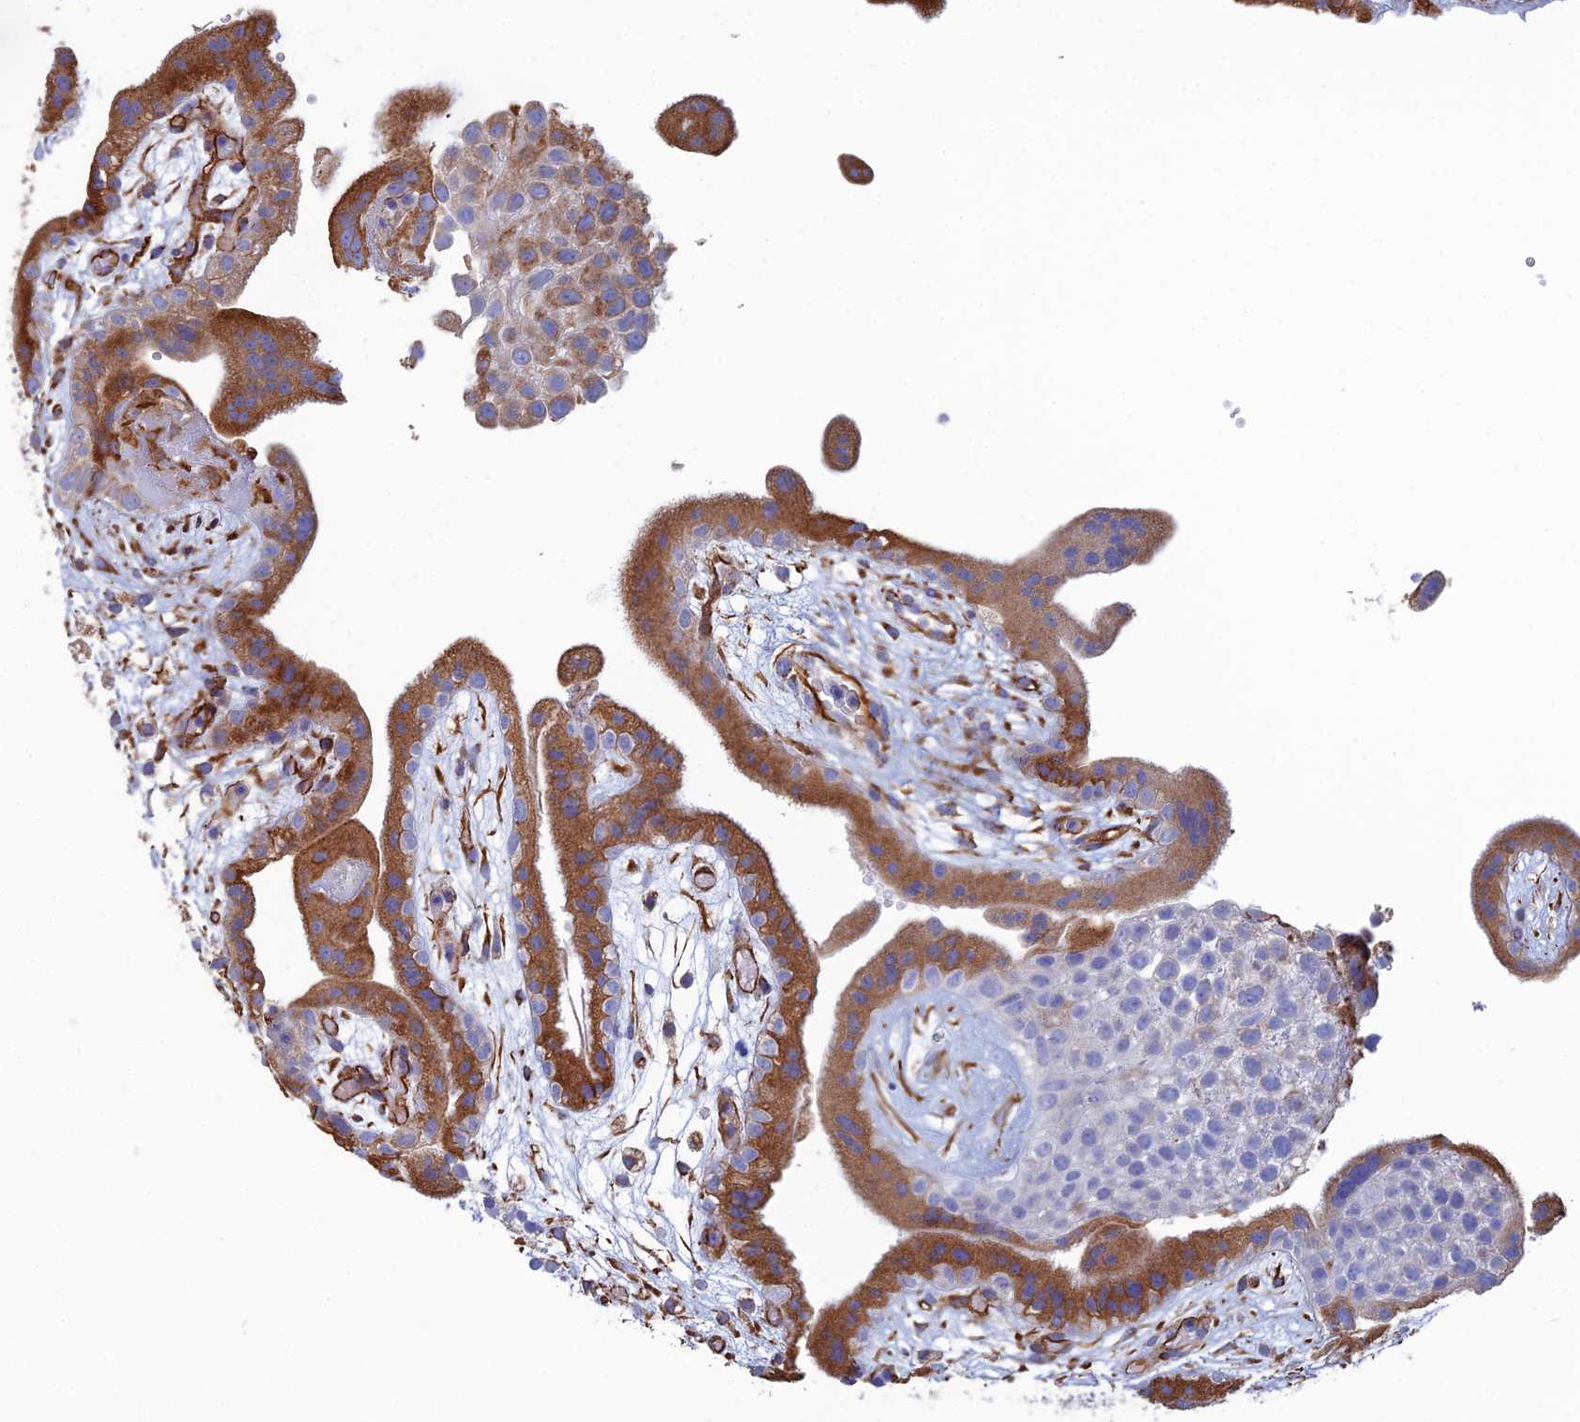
{"staining": {"intensity": "moderate", "quantity": ">75%", "location": "cytoplasmic/membranous"}, "tissue": "placenta", "cell_type": "Decidual cells", "image_type": "normal", "snomed": [{"axis": "morphology", "description": "Normal tissue, NOS"}, {"axis": "topography", "description": "Placenta"}], "caption": "Benign placenta reveals moderate cytoplasmic/membranous expression in approximately >75% of decidual cells (Brightfield microscopy of DAB IHC at high magnification)..", "gene": "CLVS2", "patient": {"sex": "female", "age": 18}}